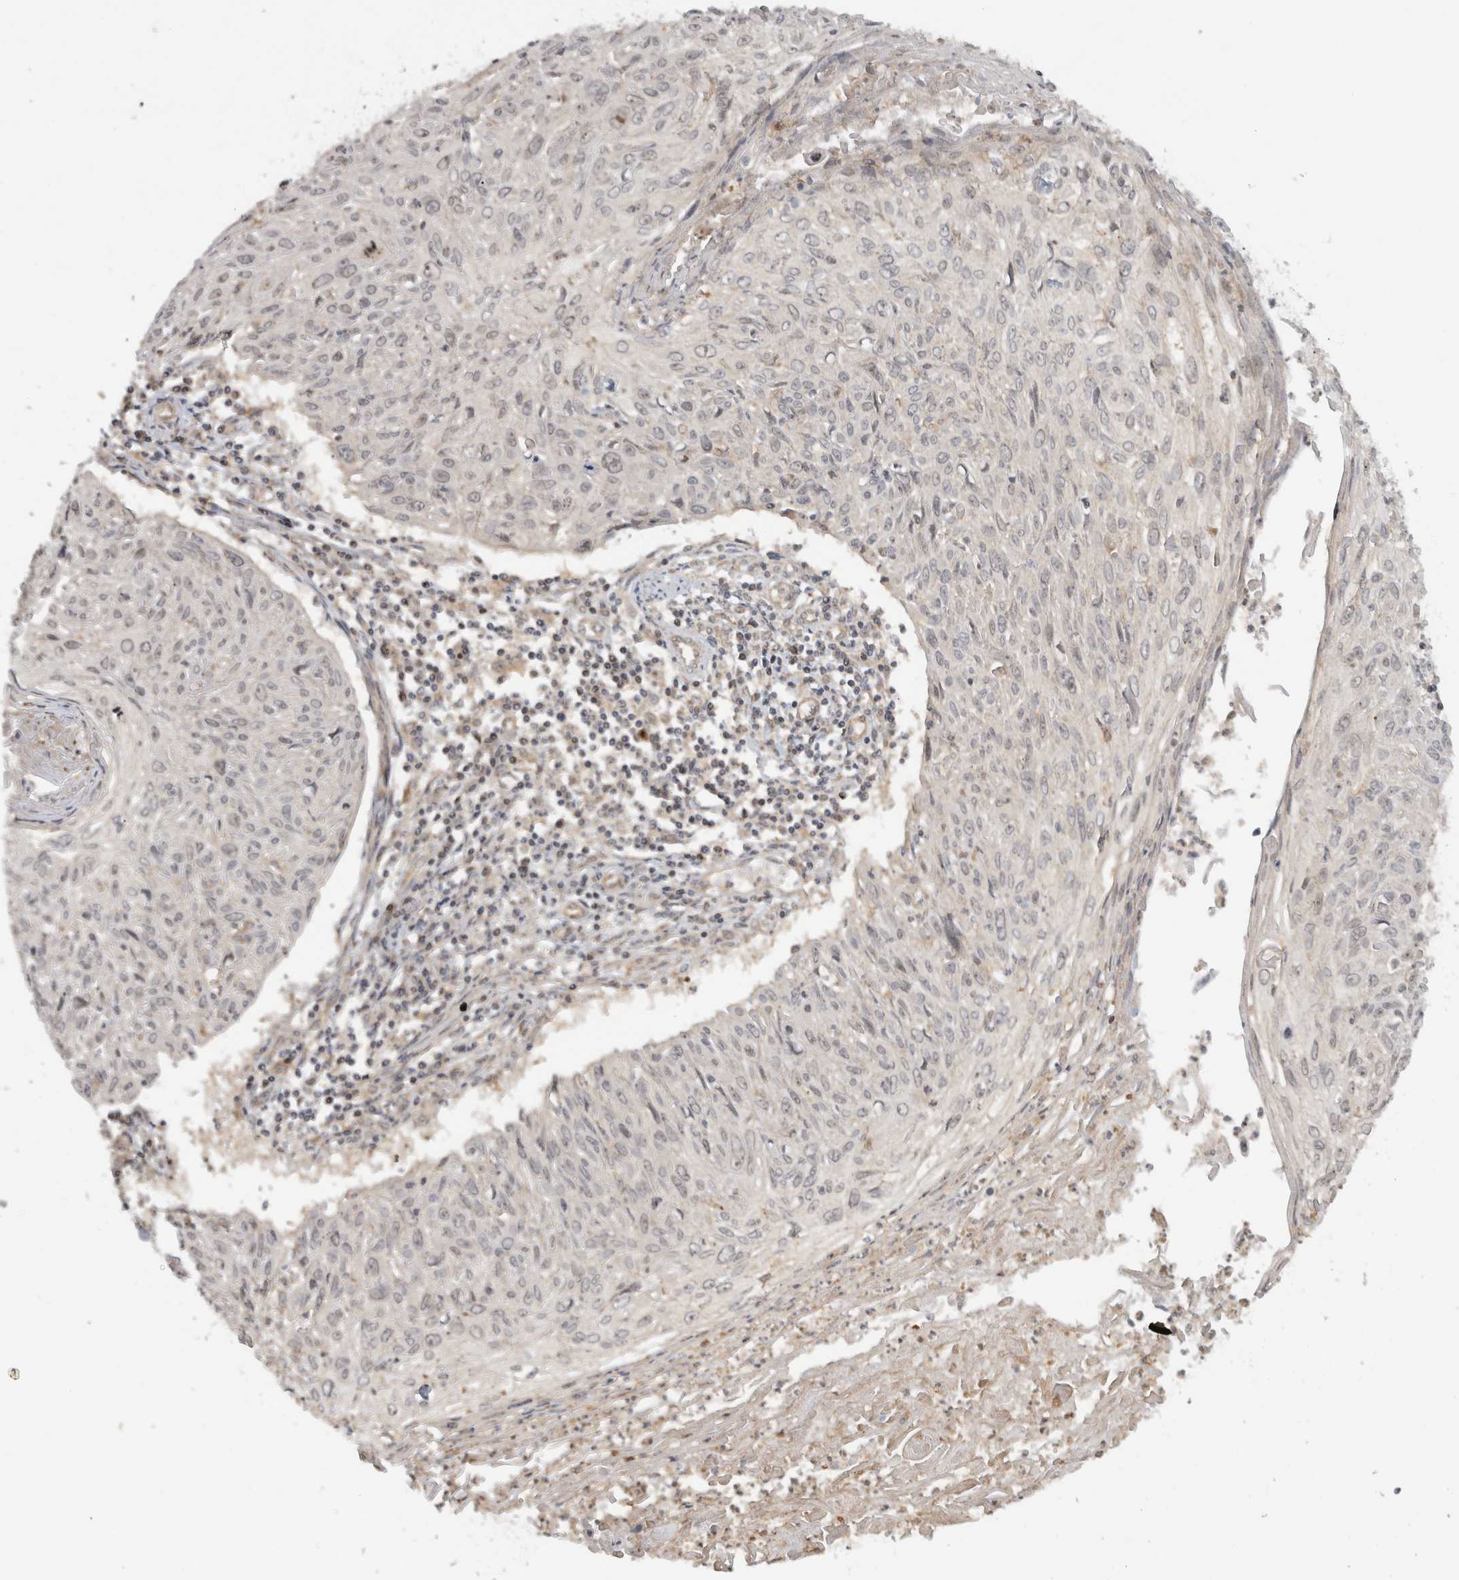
{"staining": {"intensity": "weak", "quantity": "<25%", "location": "nuclear"}, "tissue": "cervical cancer", "cell_type": "Tumor cells", "image_type": "cancer", "snomed": [{"axis": "morphology", "description": "Squamous cell carcinoma, NOS"}, {"axis": "topography", "description": "Cervix"}], "caption": "Immunohistochemistry photomicrograph of human squamous cell carcinoma (cervical) stained for a protein (brown), which displays no expression in tumor cells. (DAB (3,3'-diaminobenzidine) IHC with hematoxylin counter stain).", "gene": "WASF2", "patient": {"sex": "female", "age": 51}}